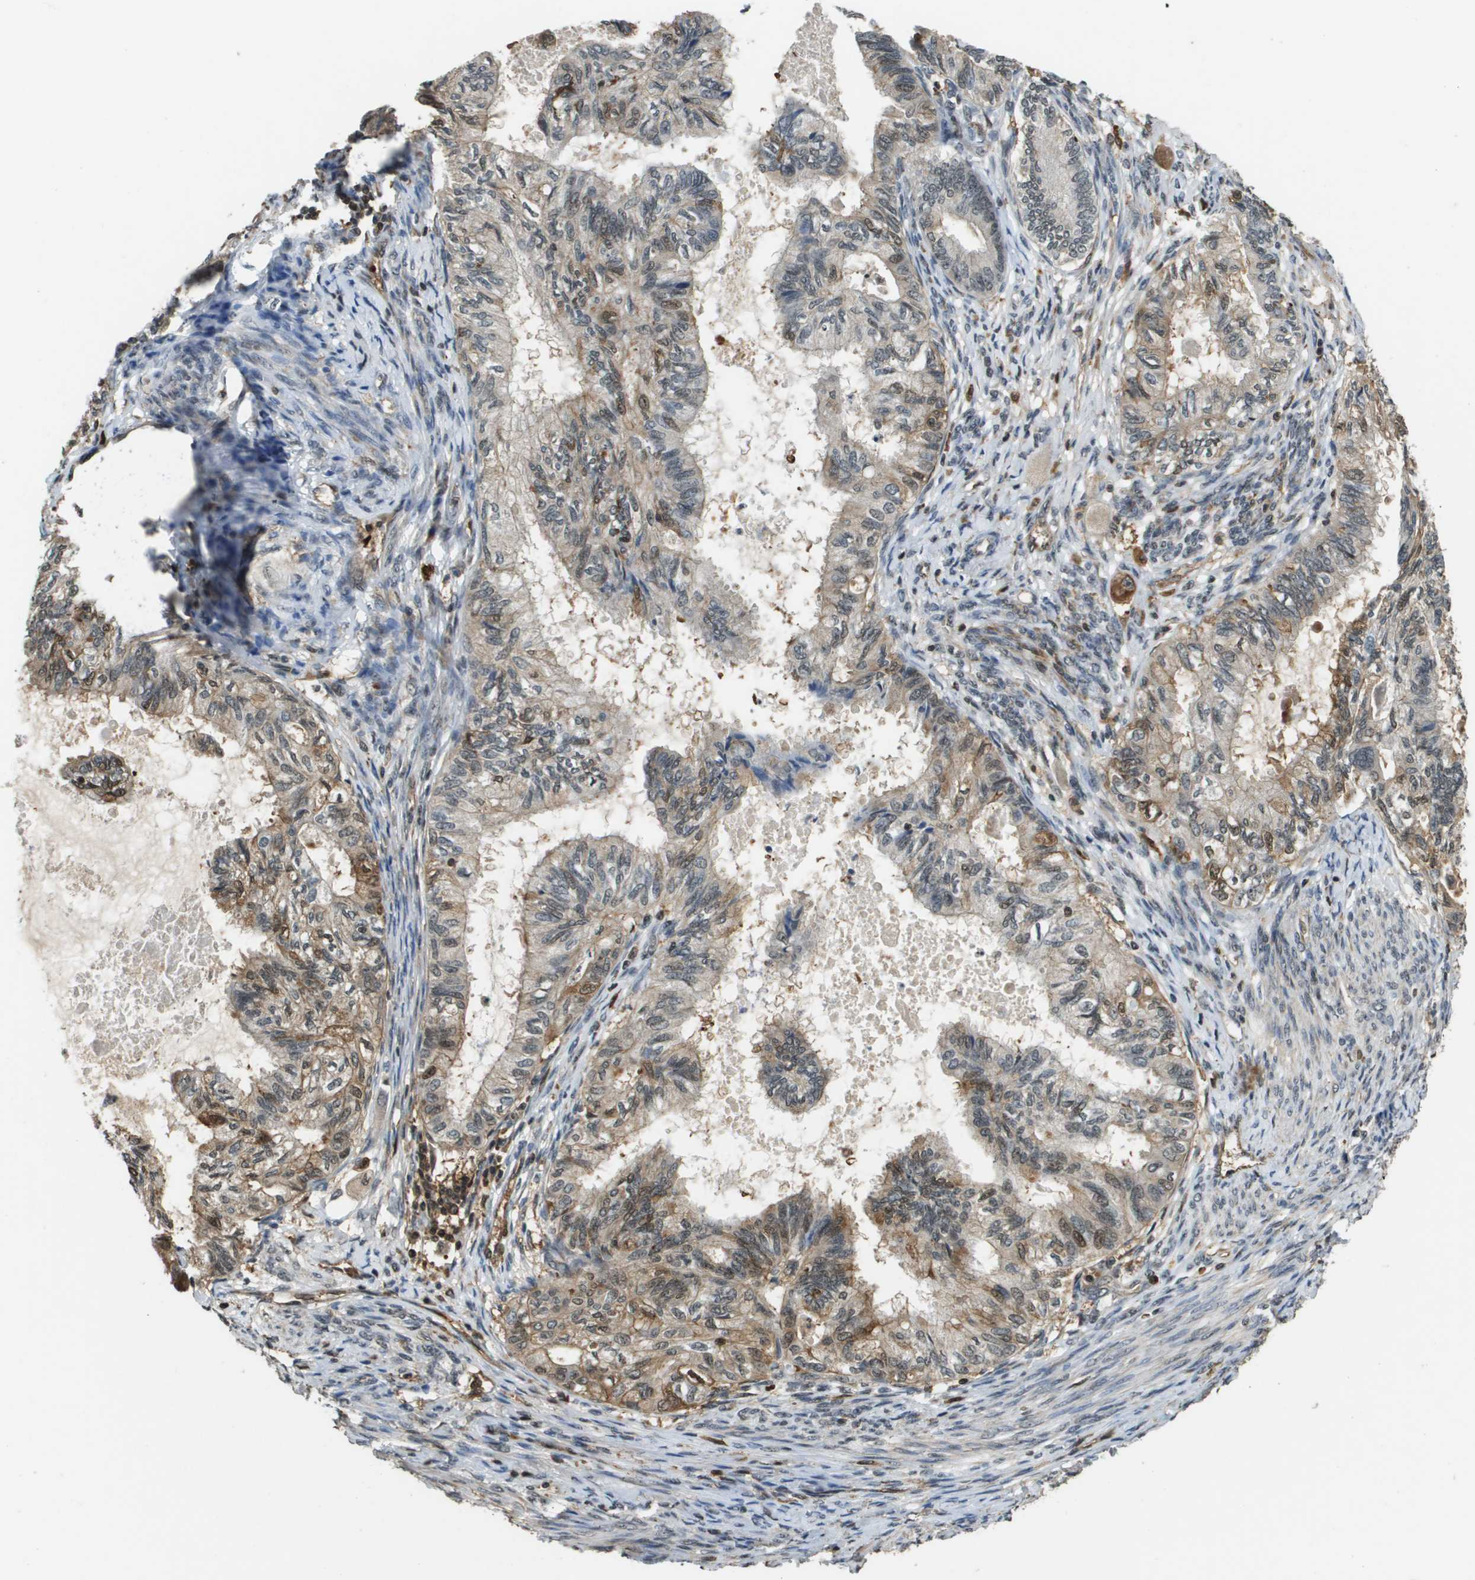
{"staining": {"intensity": "moderate", "quantity": "<25%", "location": "cytoplasmic/membranous"}, "tissue": "cervical cancer", "cell_type": "Tumor cells", "image_type": "cancer", "snomed": [{"axis": "morphology", "description": "Normal tissue, NOS"}, {"axis": "morphology", "description": "Adenocarcinoma, NOS"}, {"axis": "topography", "description": "Cervix"}, {"axis": "topography", "description": "Endometrium"}], "caption": "Immunohistochemistry (IHC) histopathology image of human adenocarcinoma (cervical) stained for a protein (brown), which shows low levels of moderate cytoplasmic/membranous staining in approximately <25% of tumor cells.", "gene": "EP400", "patient": {"sex": "female", "age": 86}}